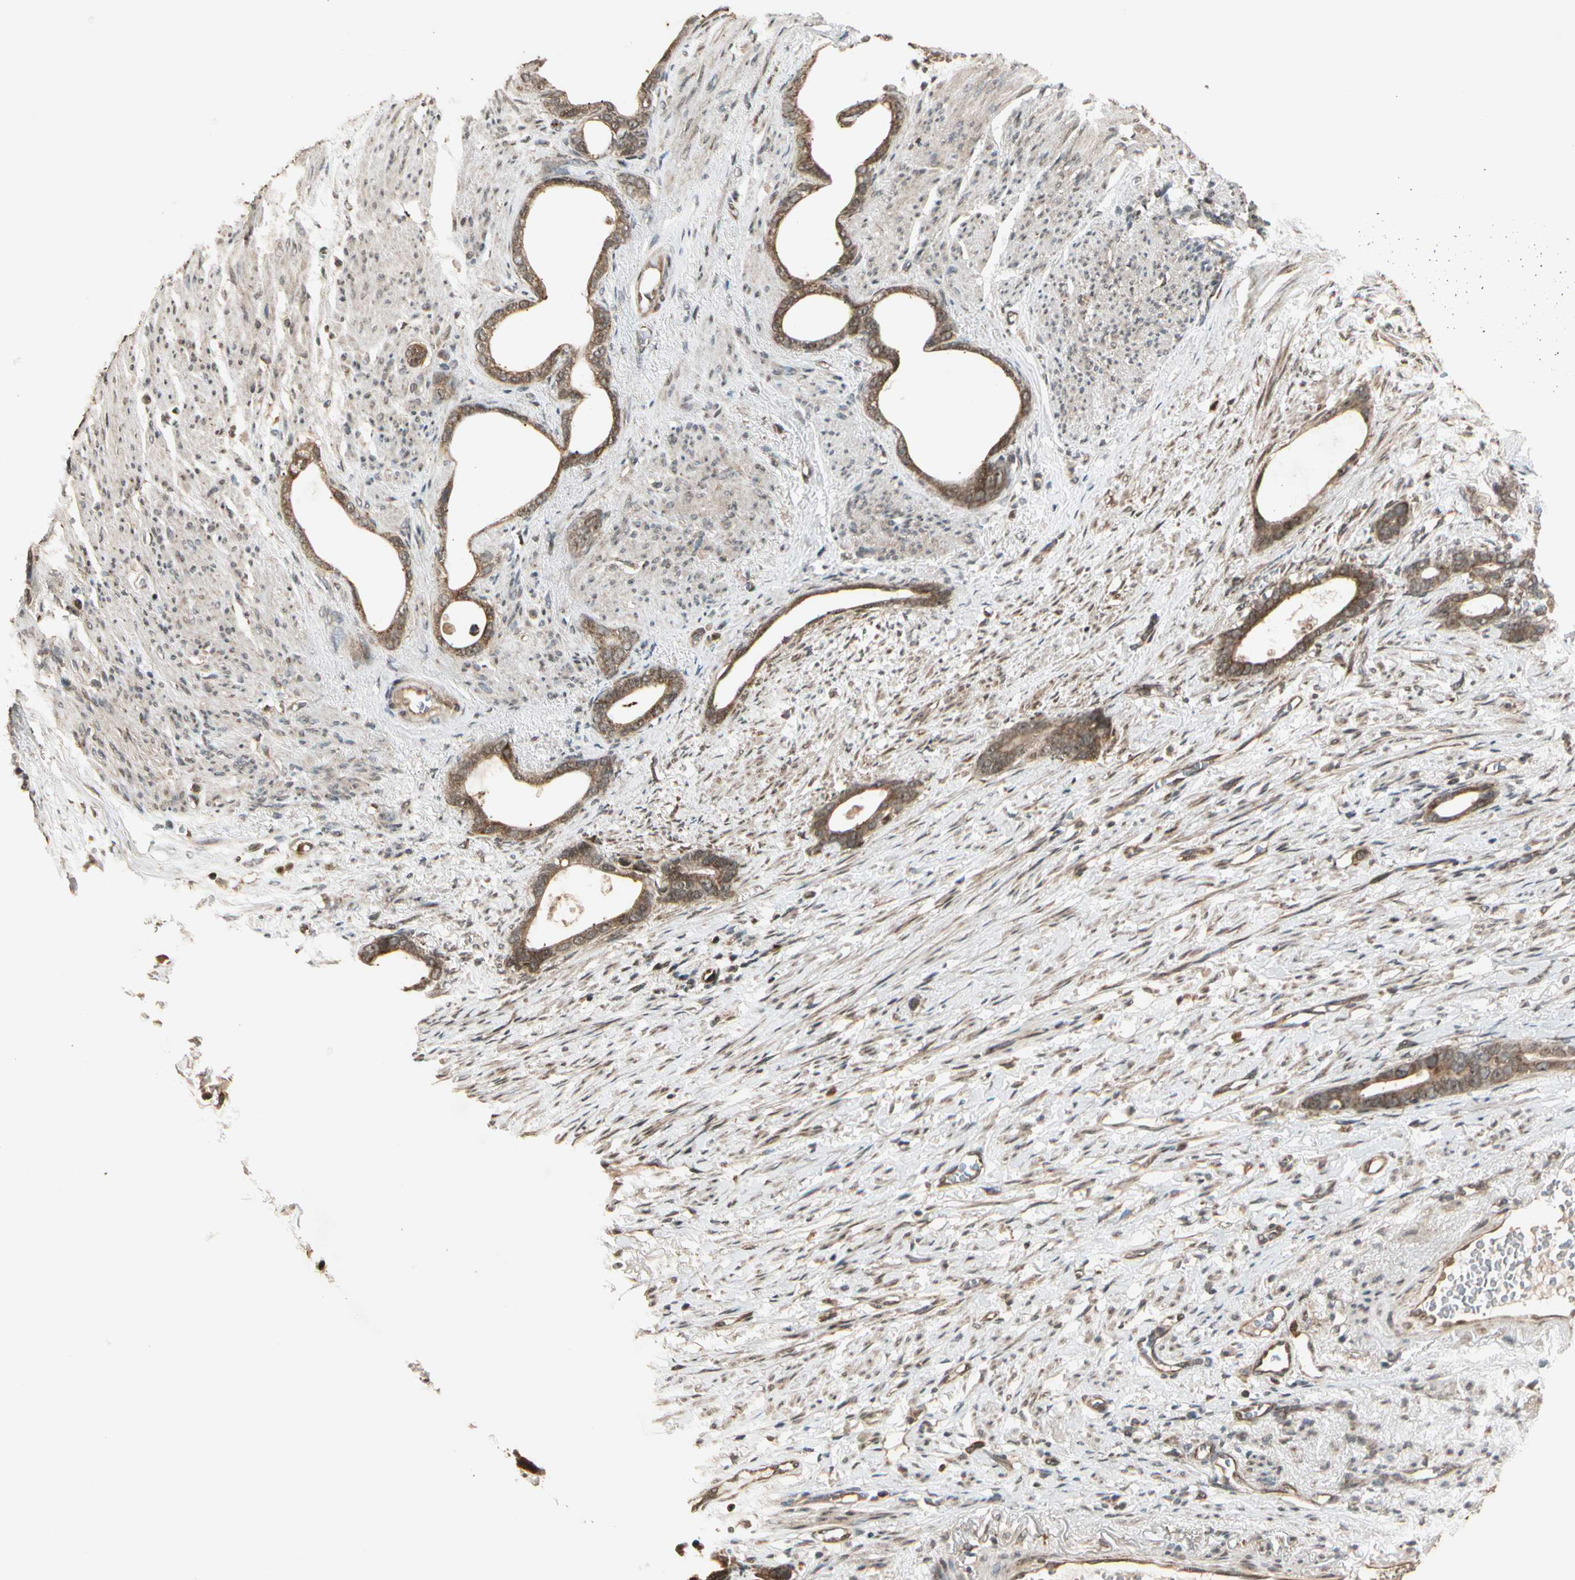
{"staining": {"intensity": "moderate", "quantity": ">75%", "location": "cytoplasmic/membranous"}, "tissue": "stomach cancer", "cell_type": "Tumor cells", "image_type": "cancer", "snomed": [{"axis": "morphology", "description": "Adenocarcinoma, NOS"}, {"axis": "topography", "description": "Stomach"}], "caption": "Moderate cytoplasmic/membranous staining for a protein is present in approximately >75% of tumor cells of stomach cancer using immunohistochemistry (IHC).", "gene": "GLUL", "patient": {"sex": "female", "age": 75}}